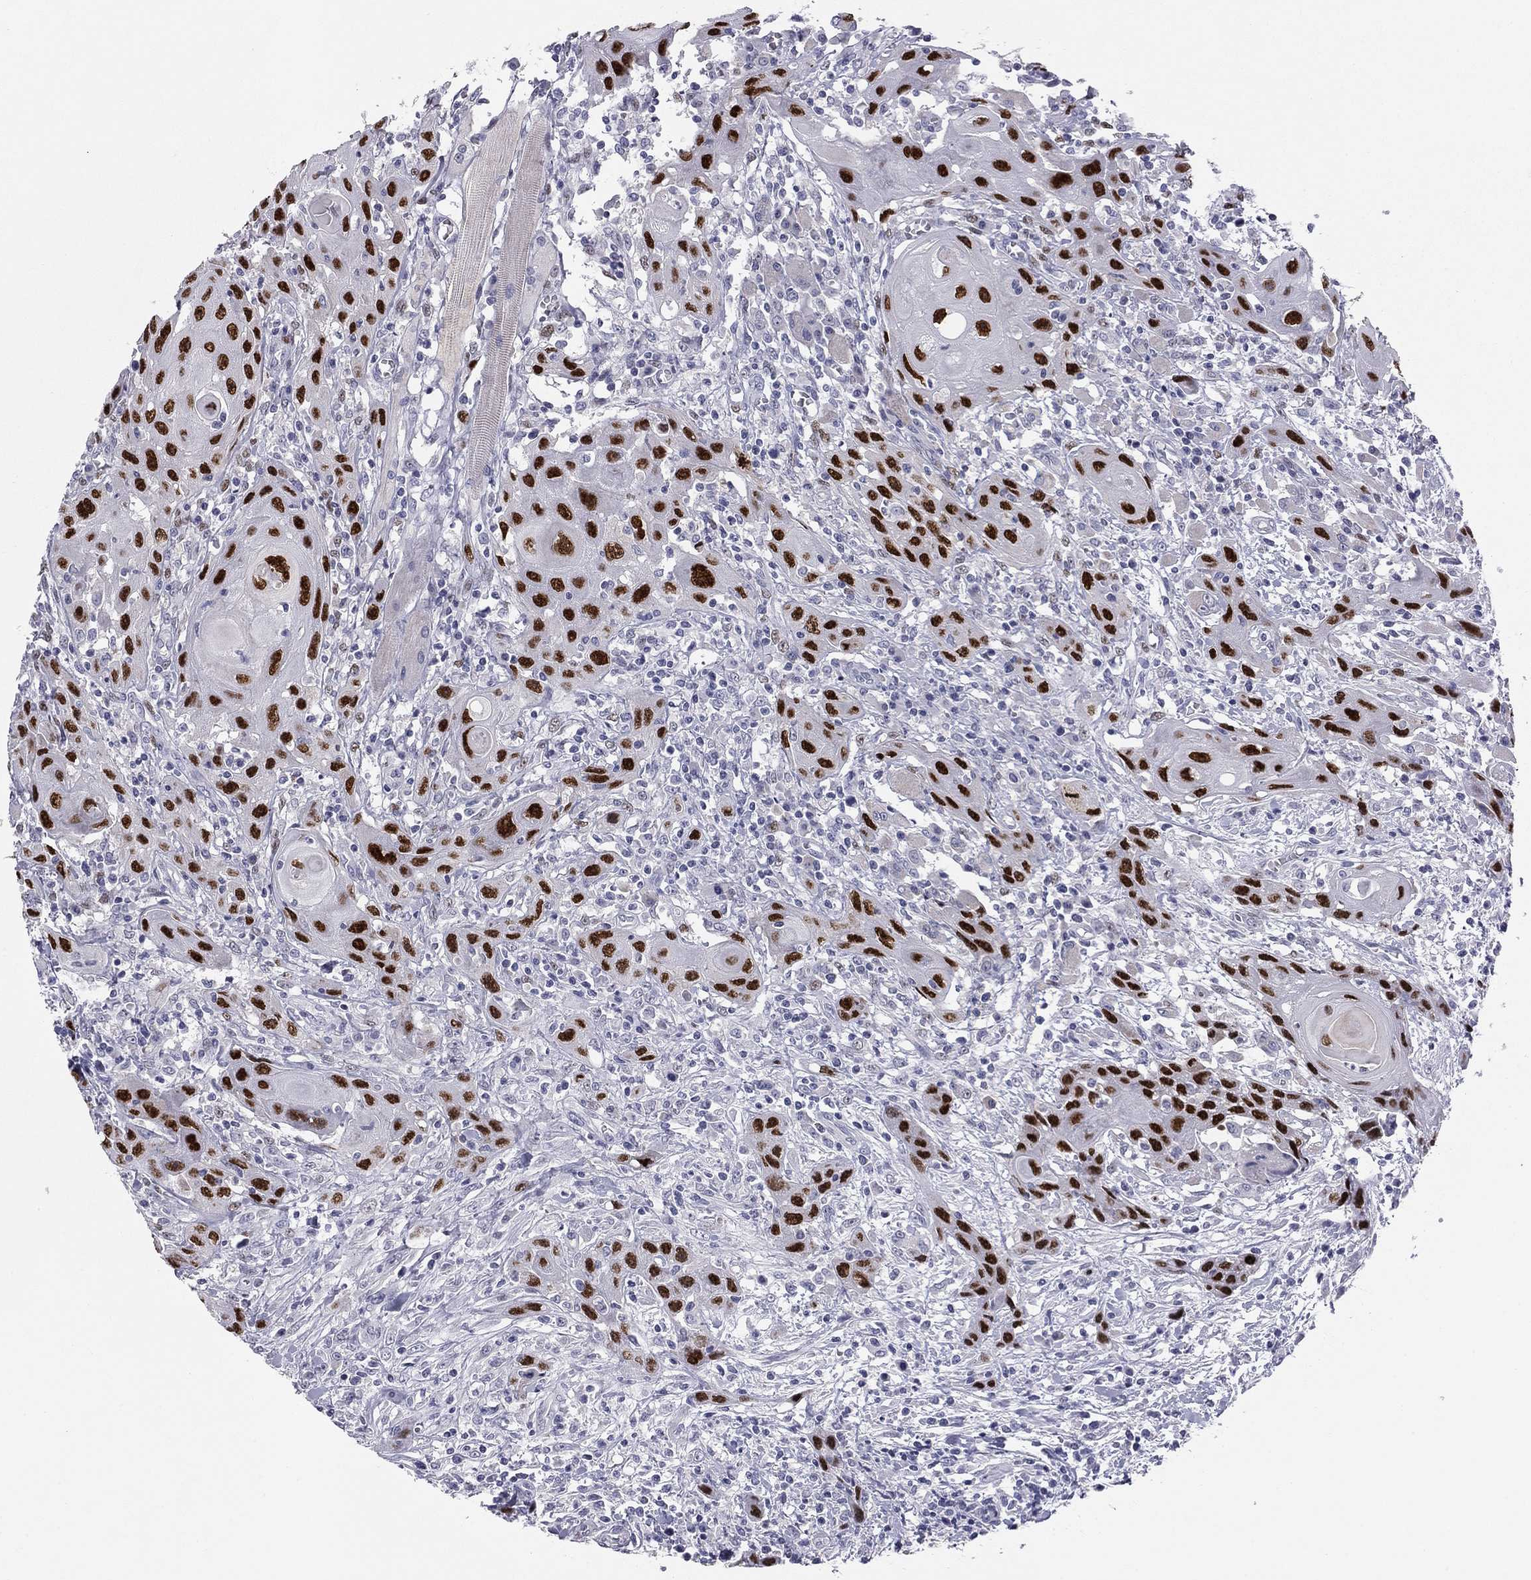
{"staining": {"intensity": "strong", "quantity": ">75%", "location": "nuclear"}, "tissue": "head and neck cancer", "cell_type": "Tumor cells", "image_type": "cancer", "snomed": [{"axis": "morphology", "description": "Normal tissue, NOS"}, {"axis": "morphology", "description": "Squamous cell carcinoma, NOS"}, {"axis": "topography", "description": "Oral tissue"}, {"axis": "topography", "description": "Head-Neck"}], "caption": "The histopathology image shows staining of head and neck cancer, revealing strong nuclear protein staining (brown color) within tumor cells.", "gene": "TFAP2B", "patient": {"sex": "male", "age": 71}}